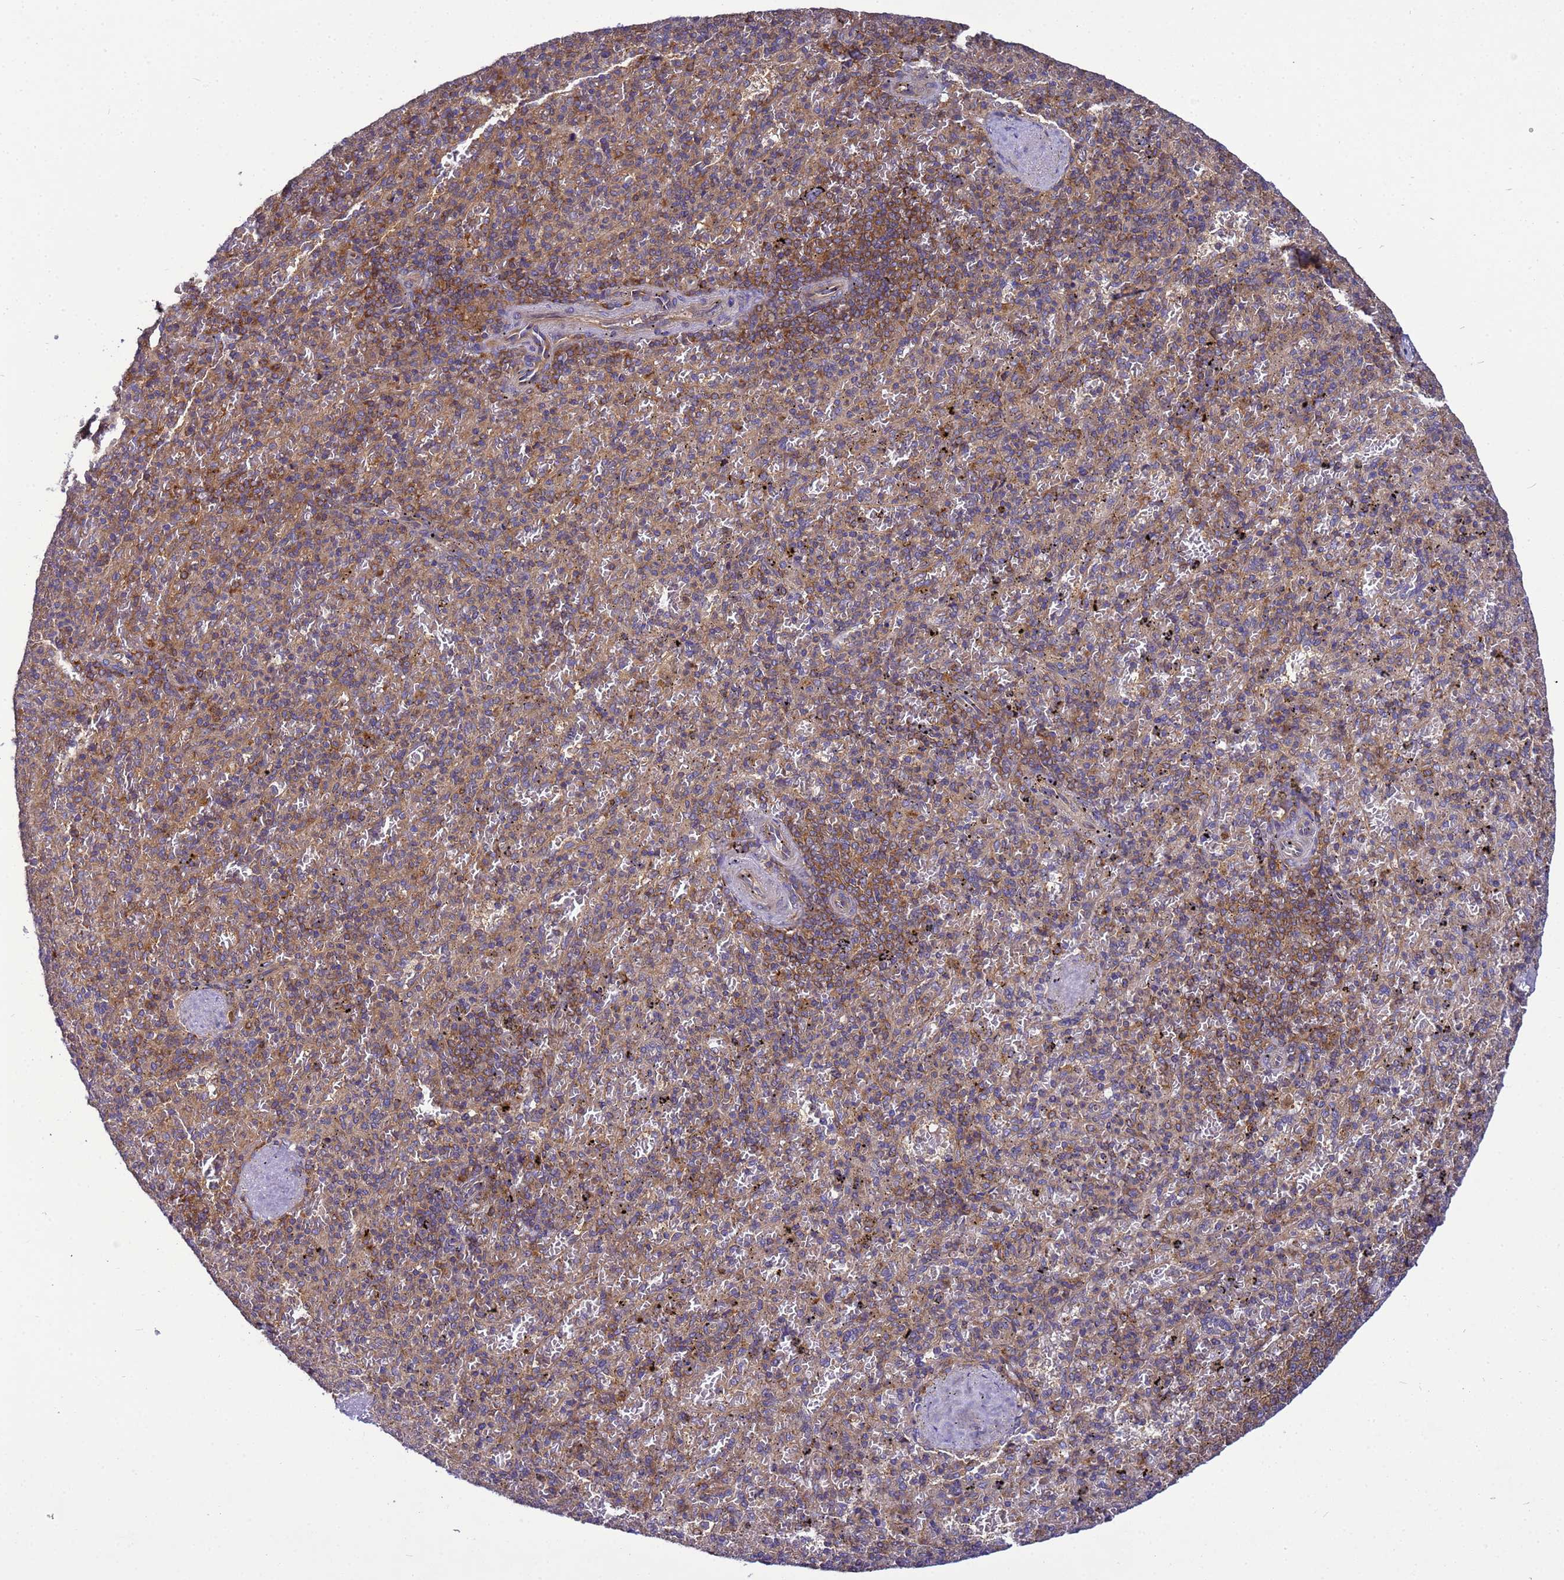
{"staining": {"intensity": "moderate", "quantity": "25%-75%", "location": "cytoplasmic/membranous"}, "tissue": "spleen", "cell_type": "Cells in red pulp", "image_type": "normal", "snomed": [{"axis": "morphology", "description": "Normal tissue, NOS"}, {"axis": "topography", "description": "Spleen"}], "caption": "A brown stain shows moderate cytoplasmic/membranous positivity of a protein in cells in red pulp of benign human spleen. The protein is stained brown, and the nuclei are stained in blue (DAB (3,3'-diaminobenzidine) IHC with brightfield microscopy, high magnification).", "gene": "BECN1", "patient": {"sex": "male", "age": 82}}